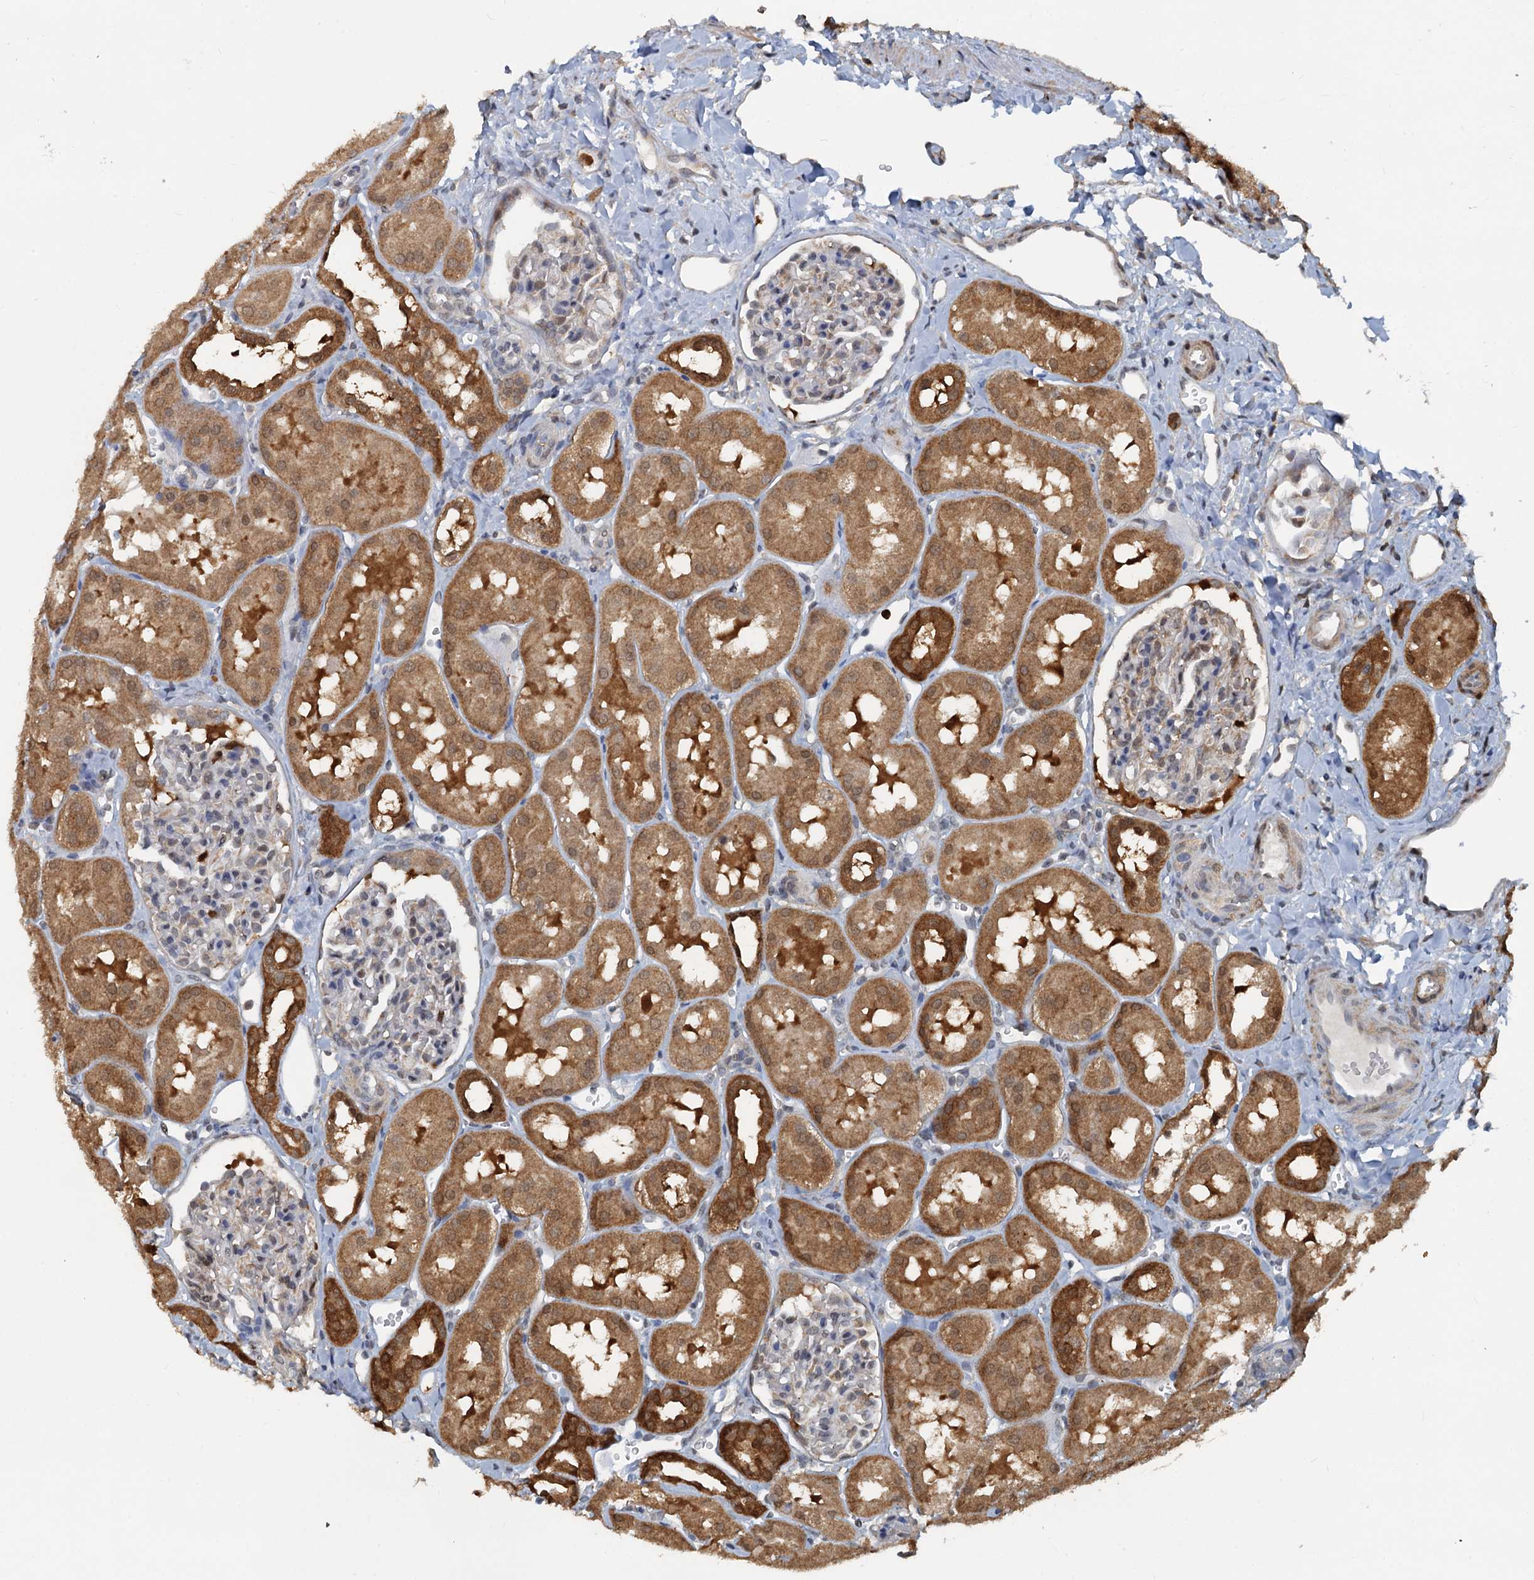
{"staining": {"intensity": "weak", "quantity": "<25%", "location": "nuclear"}, "tissue": "kidney", "cell_type": "Cells in glomeruli", "image_type": "normal", "snomed": [{"axis": "morphology", "description": "Normal tissue, NOS"}, {"axis": "topography", "description": "Kidney"}, {"axis": "topography", "description": "Urinary bladder"}], "caption": "Kidney stained for a protein using IHC shows no positivity cells in glomeruli.", "gene": "GPI", "patient": {"sex": "male", "age": 16}}